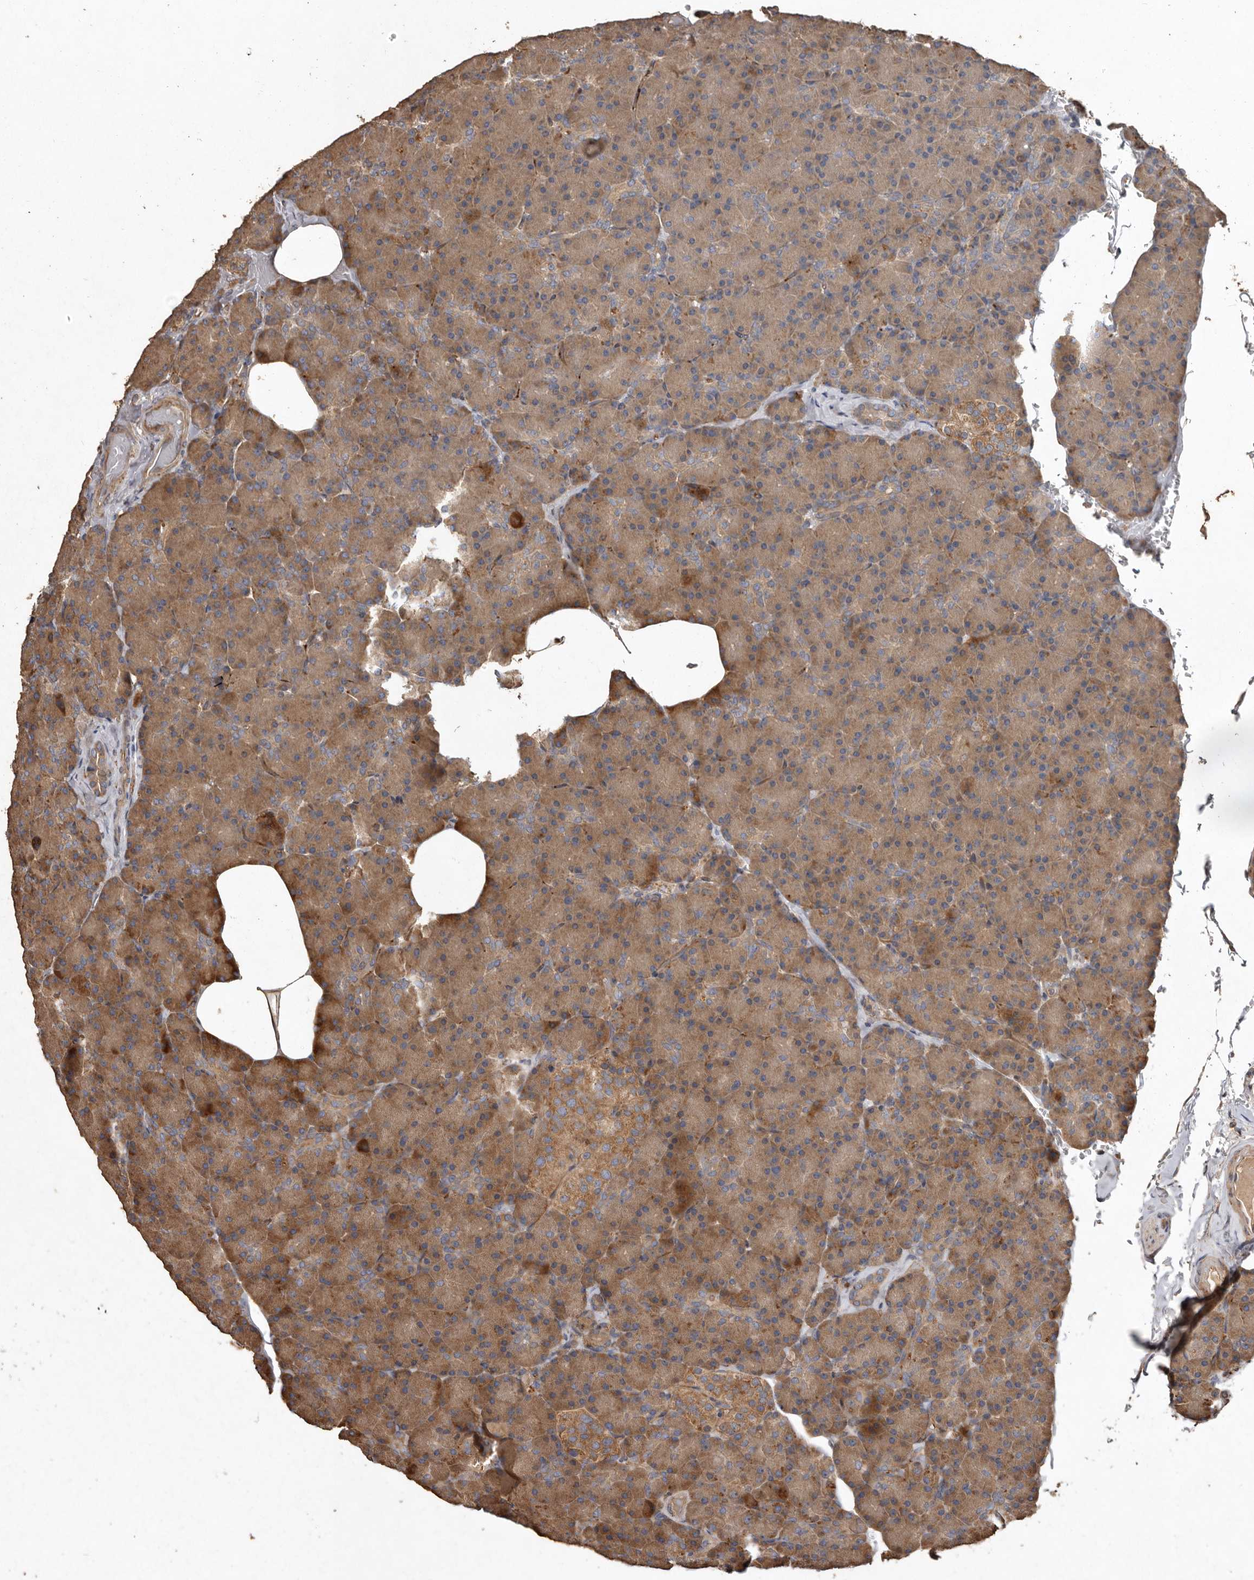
{"staining": {"intensity": "moderate", "quantity": ">75%", "location": "cytoplasmic/membranous"}, "tissue": "pancreas", "cell_type": "Exocrine glandular cells", "image_type": "normal", "snomed": [{"axis": "morphology", "description": "Normal tissue, NOS"}, {"axis": "topography", "description": "Pancreas"}], "caption": "DAB immunohistochemical staining of normal human pancreas exhibits moderate cytoplasmic/membranous protein expression in approximately >75% of exocrine glandular cells. (IHC, brightfield microscopy, high magnification).", "gene": "FLCN", "patient": {"sex": "female", "age": 43}}